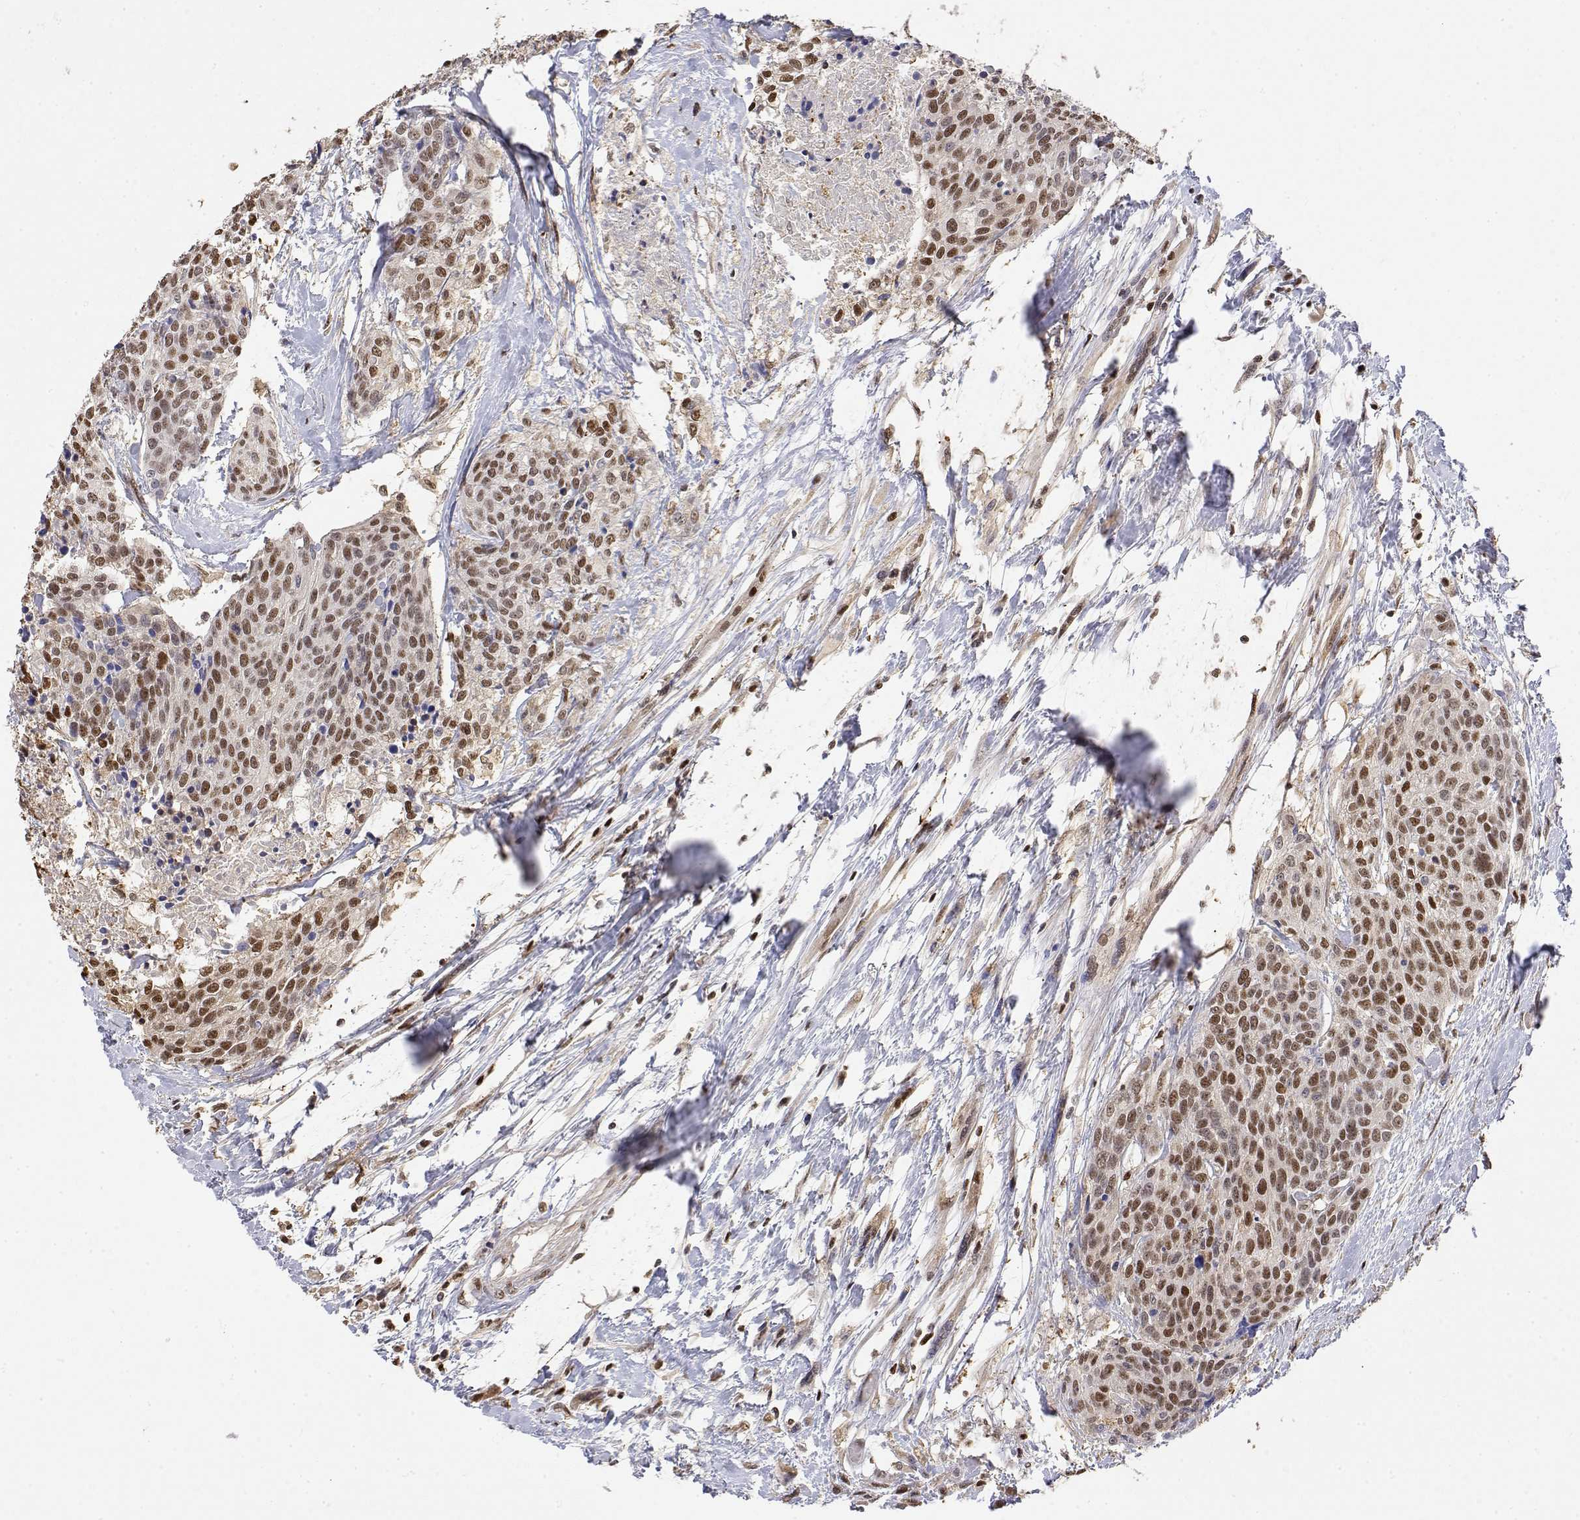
{"staining": {"intensity": "moderate", "quantity": ">75%", "location": "nuclear"}, "tissue": "head and neck cancer", "cell_type": "Tumor cells", "image_type": "cancer", "snomed": [{"axis": "morphology", "description": "Squamous cell carcinoma, NOS"}, {"axis": "topography", "description": "Oral tissue"}, {"axis": "topography", "description": "Head-Neck"}], "caption": "This histopathology image displays head and neck cancer (squamous cell carcinoma) stained with IHC to label a protein in brown. The nuclear of tumor cells show moderate positivity for the protein. Nuclei are counter-stained blue.", "gene": "TPI1", "patient": {"sex": "male", "age": 64}}